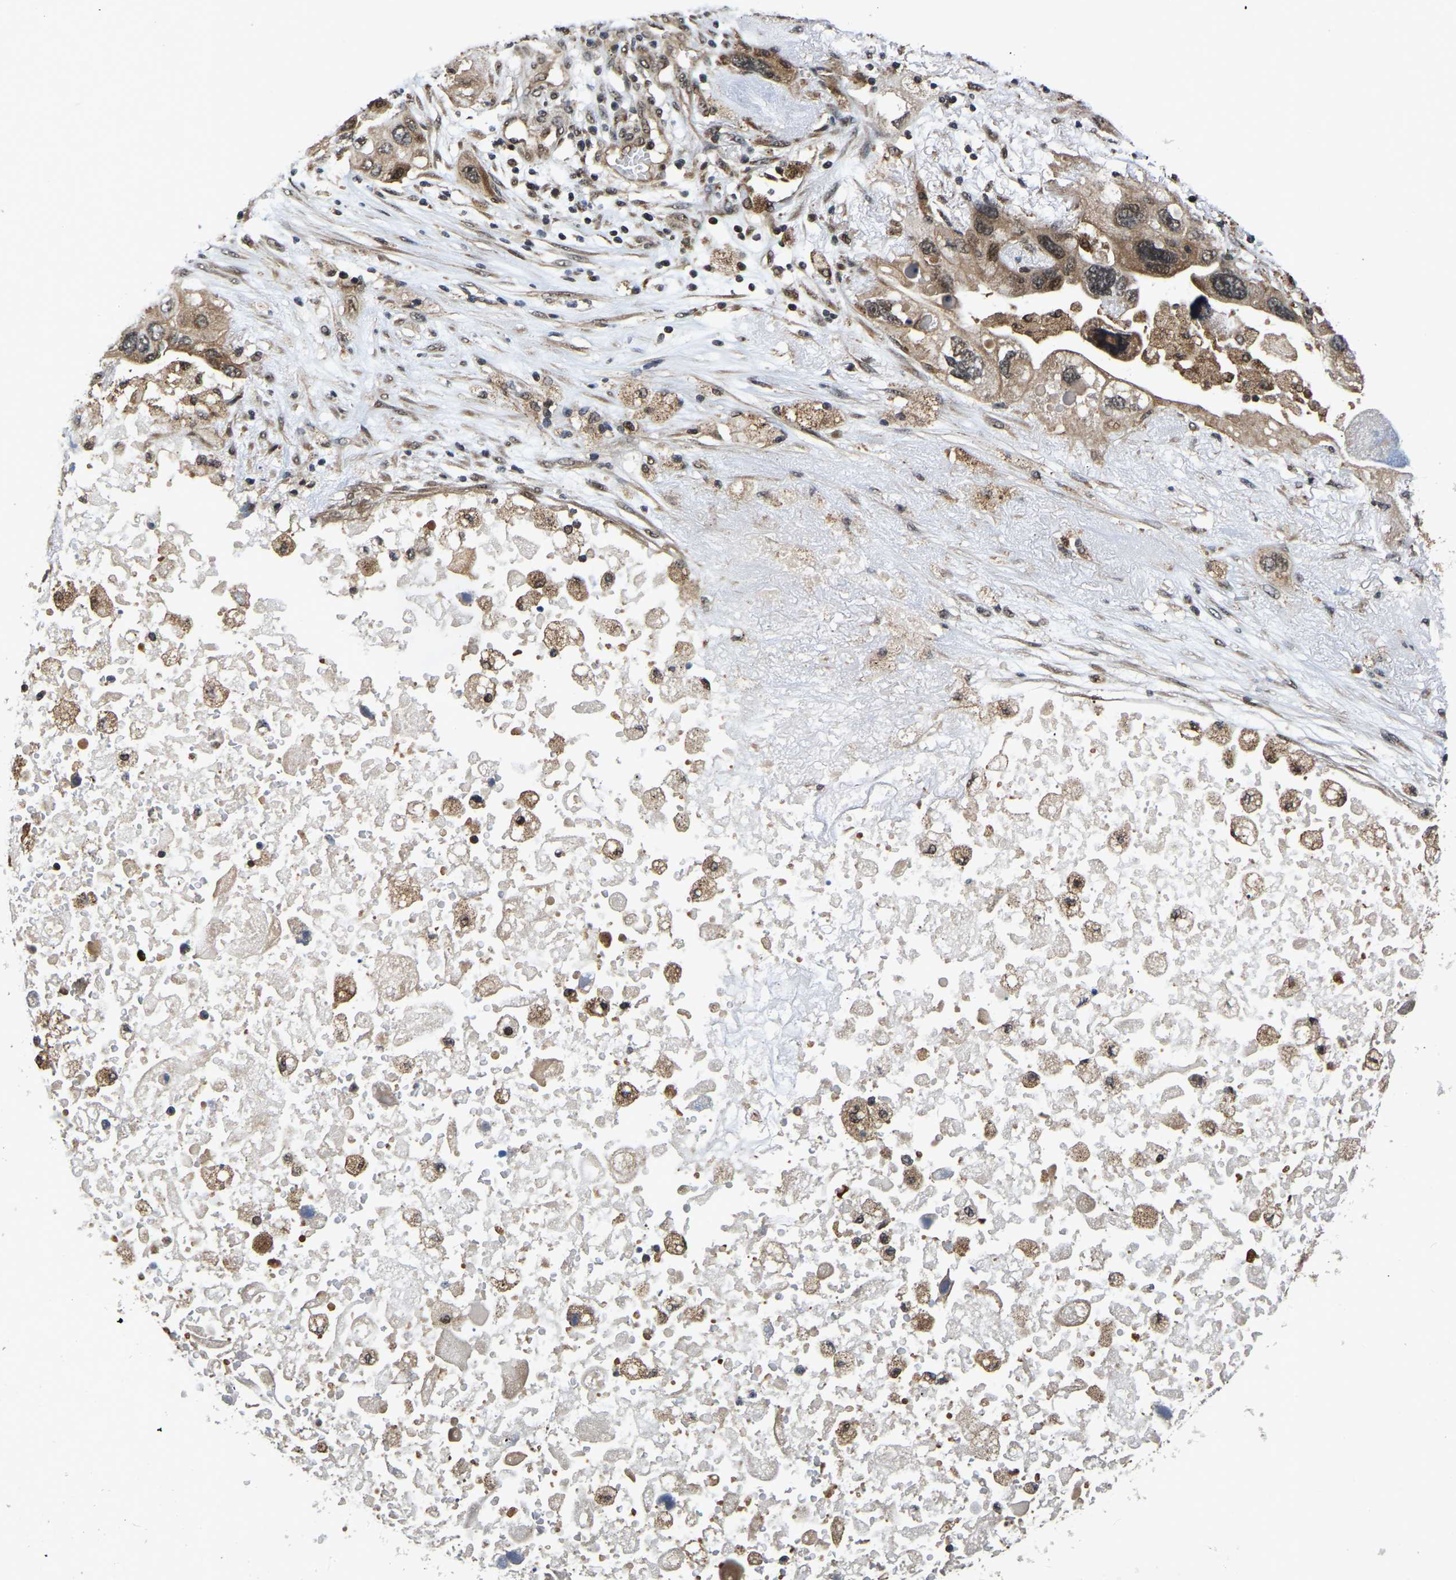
{"staining": {"intensity": "moderate", "quantity": ">75%", "location": "cytoplasmic/membranous,nuclear"}, "tissue": "lung cancer", "cell_type": "Tumor cells", "image_type": "cancer", "snomed": [{"axis": "morphology", "description": "Squamous cell carcinoma, NOS"}, {"axis": "topography", "description": "Lung"}], "caption": "An immunohistochemistry (IHC) micrograph of neoplastic tissue is shown. Protein staining in brown labels moderate cytoplasmic/membranous and nuclear positivity in lung squamous cell carcinoma within tumor cells.", "gene": "CIAO1", "patient": {"sex": "female", "age": 73}}